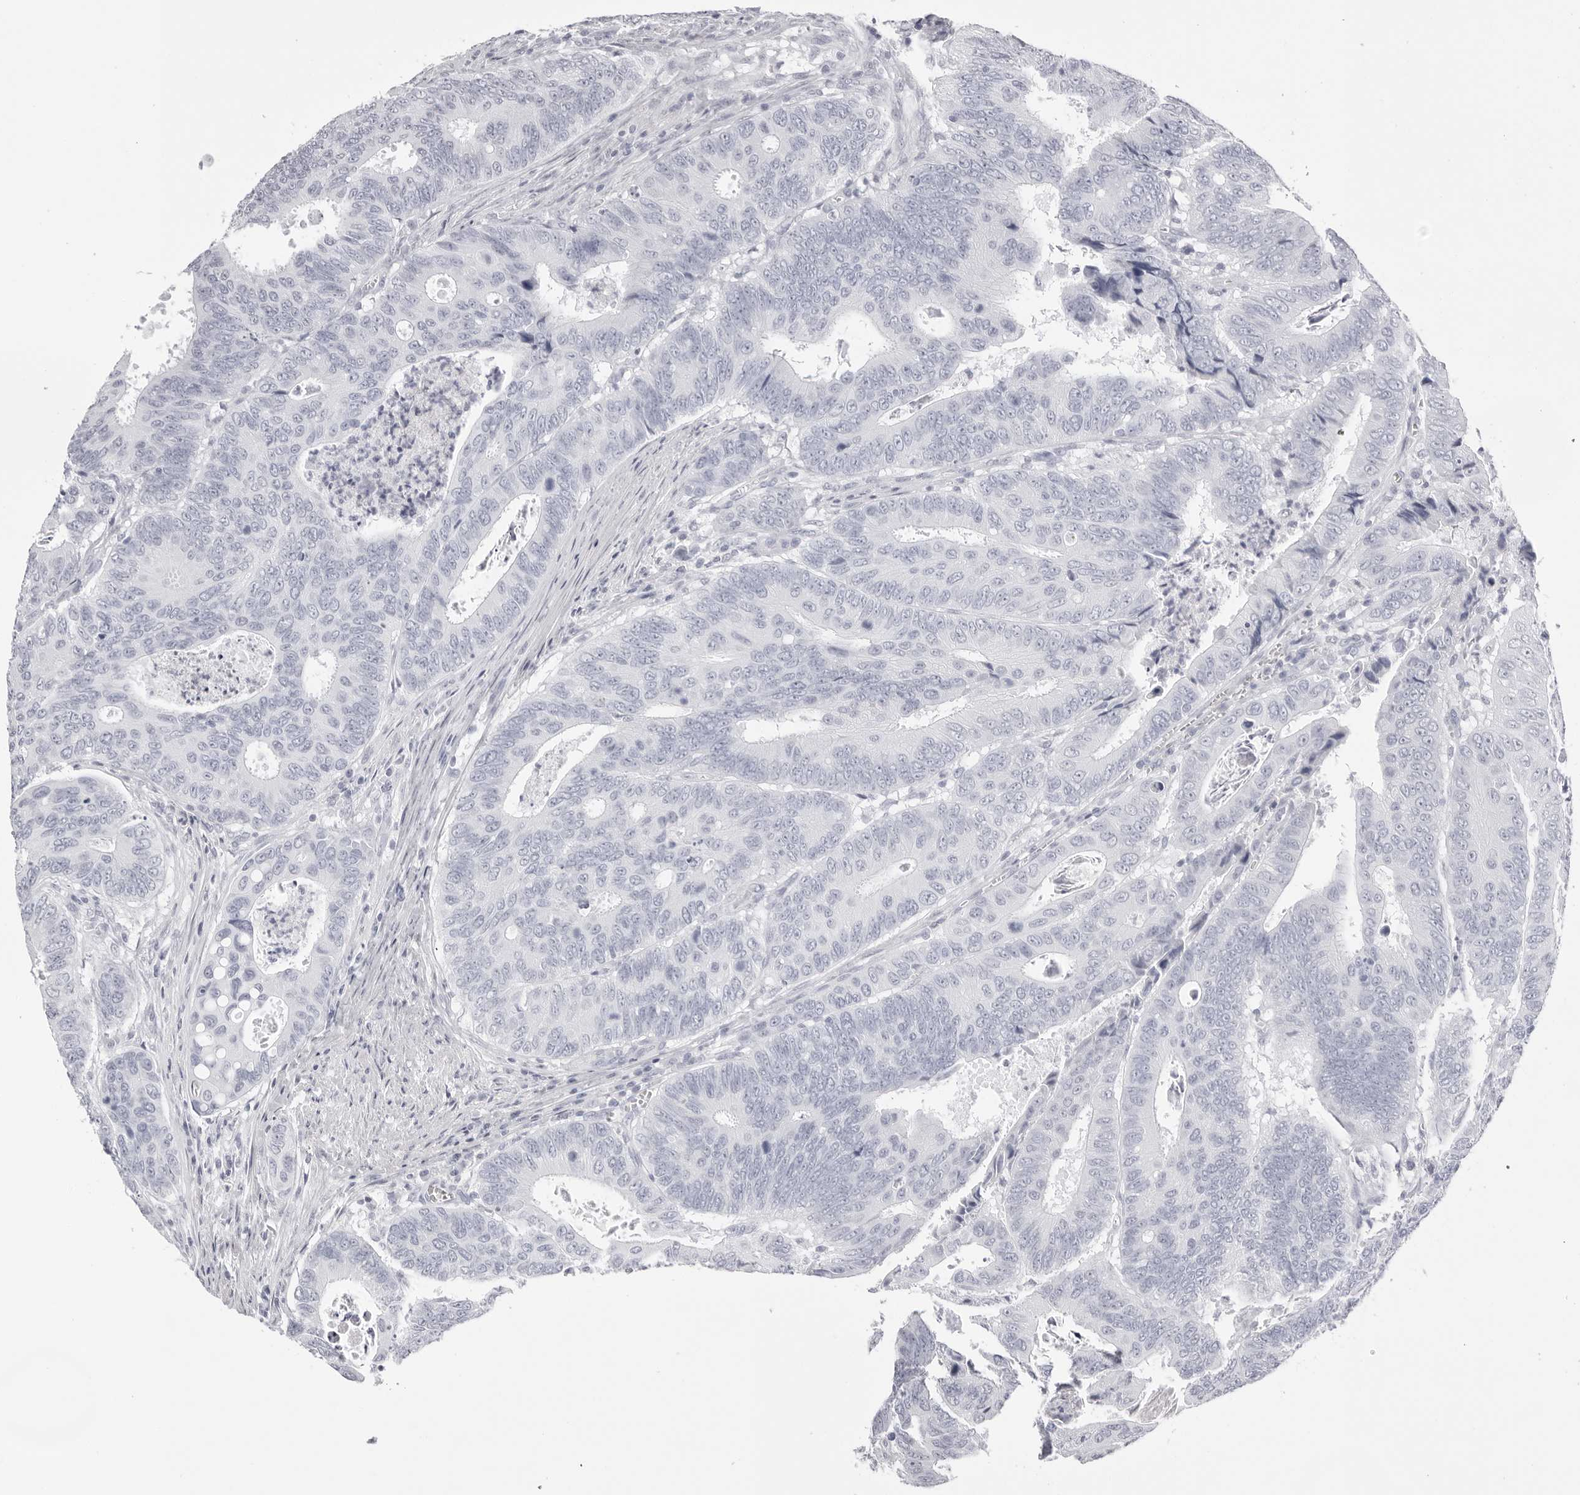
{"staining": {"intensity": "negative", "quantity": "none", "location": "none"}, "tissue": "colorectal cancer", "cell_type": "Tumor cells", "image_type": "cancer", "snomed": [{"axis": "morphology", "description": "Adenocarcinoma, NOS"}, {"axis": "topography", "description": "Colon"}], "caption": "An immunohistochemistry histopathology image of colorectal cancer (adenocarcinoma) is shown. There is no staining in tumor cells of colorectal cancer (adenocarcinoma). Brightfield microscopy of immunohistochemistry stained with DAB (3,3'-diaminobenzidine) (brown) and hematoxylin (blue), captured at high magnification.", "gene": "TMOD4", "patient": {"sex": "male", "age": 72}}